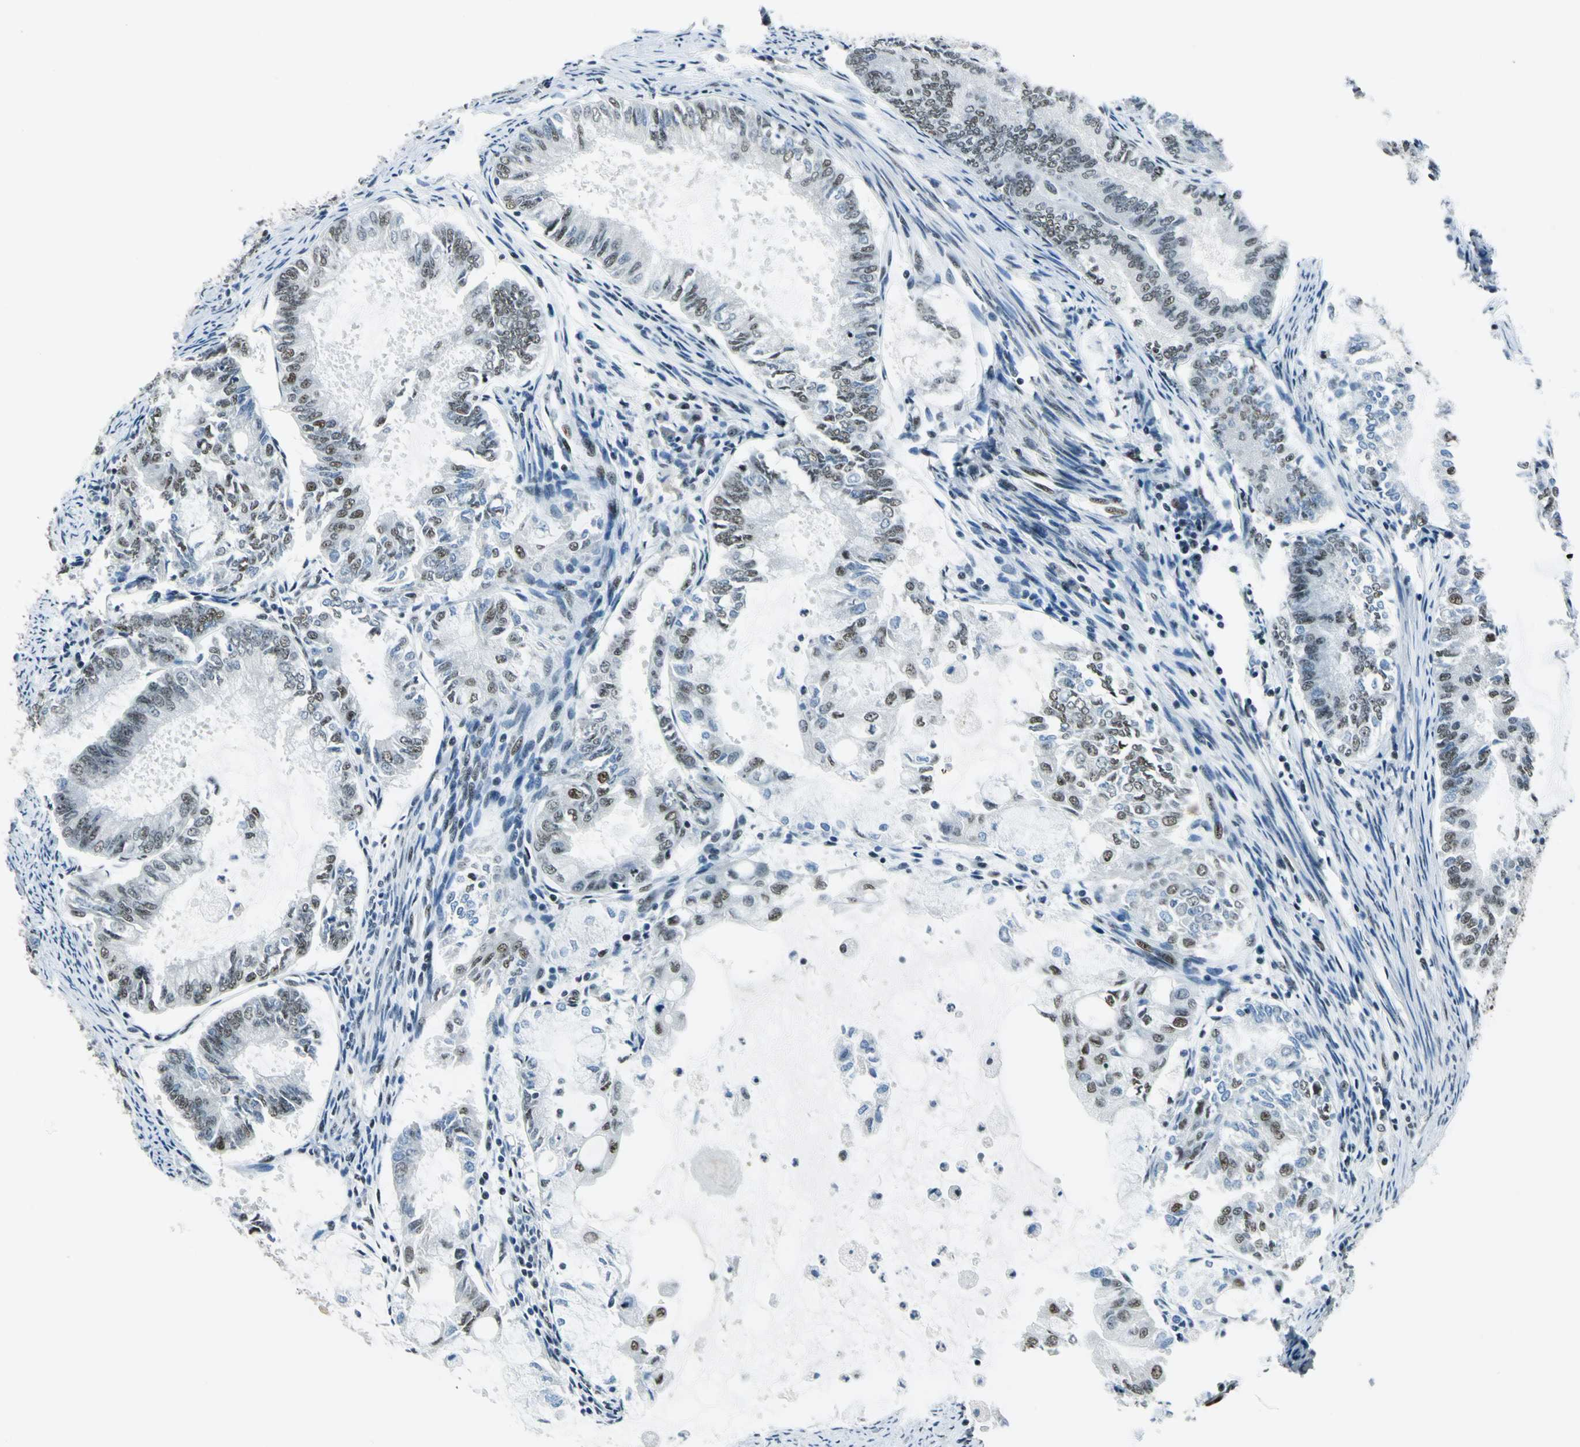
{"staining": {"intensity": "moderate", "quantity": "25%-75%", "location": "nuclear"}, "tissue": "endometrial cancer", "cell_type": "Tumor cells", "image_type": "cancer", "snomed": [{"axis": "morphology", "description": "Adenocarcinoma, NOS"}, {"axis": "topography", "description": "Endometrium"}], "caption": "An image showing moderate nuclear staining in approximately 25%-75% of tumor cells in endometrial cancer, as visualized by brown immunohistochemical staining.", "gene": "KAT6B", "patient": {"sex": "female", "age": 86}}